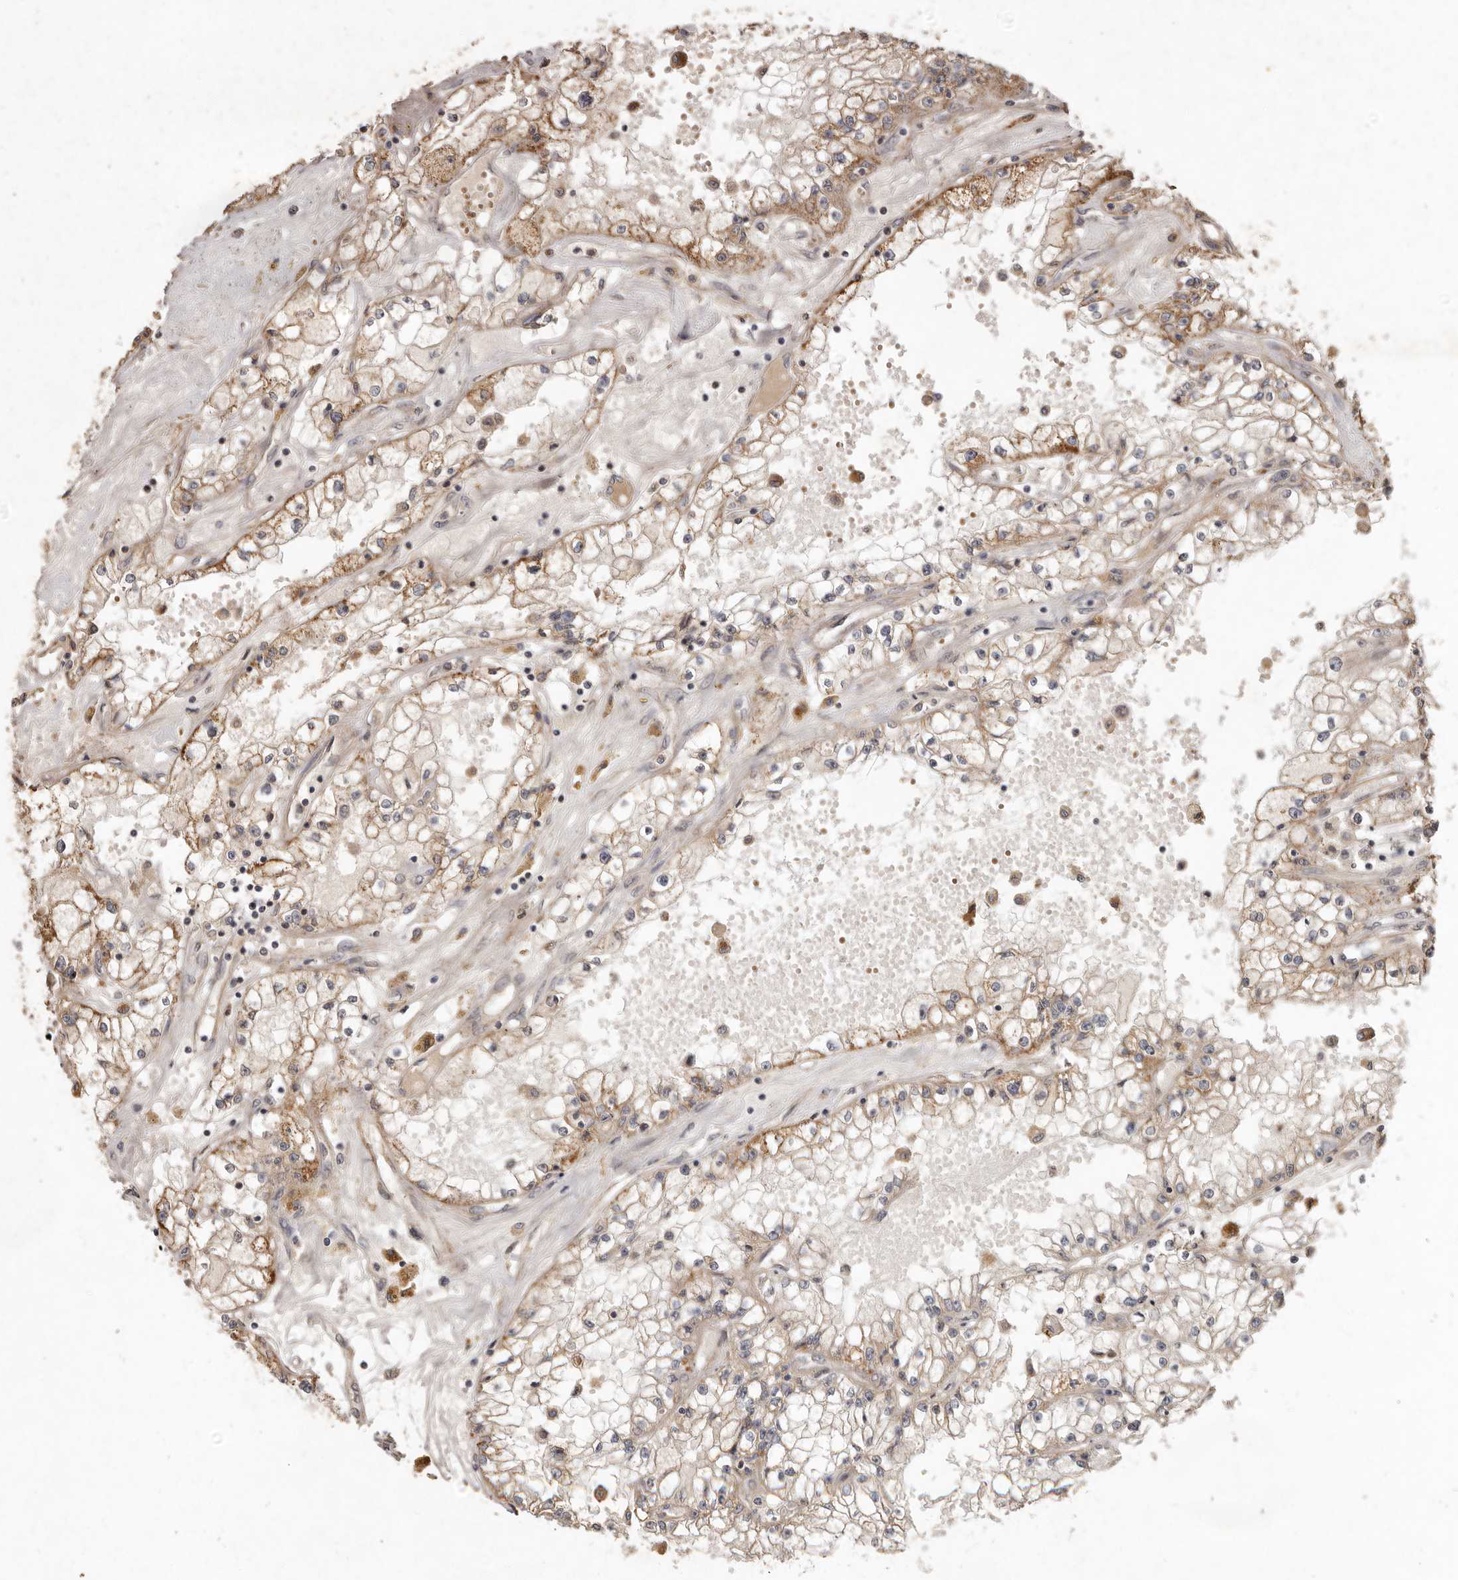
{"staining": {"intensity": "moderate", "quantity": ">75%", "location": "cytoplasmic/membranous"}, "tissue": "renal cancer", "cell_type": "Tumor cells", "image_type": "cancer", "snomed": [{"axis": "morphology", "description": "Adenocarcinoma, NOS"}, {"axis": "topography", "description": "Kidney"}], "caption": "Immunohistochemical staining of adenocarcinoma (renal) exhibits medium levels of moderate cytoplasmic/membranous staining in about >75% of tumor cells.", "gene": "SEMA3A", "patient": {"sex": "male", "age": 56}}